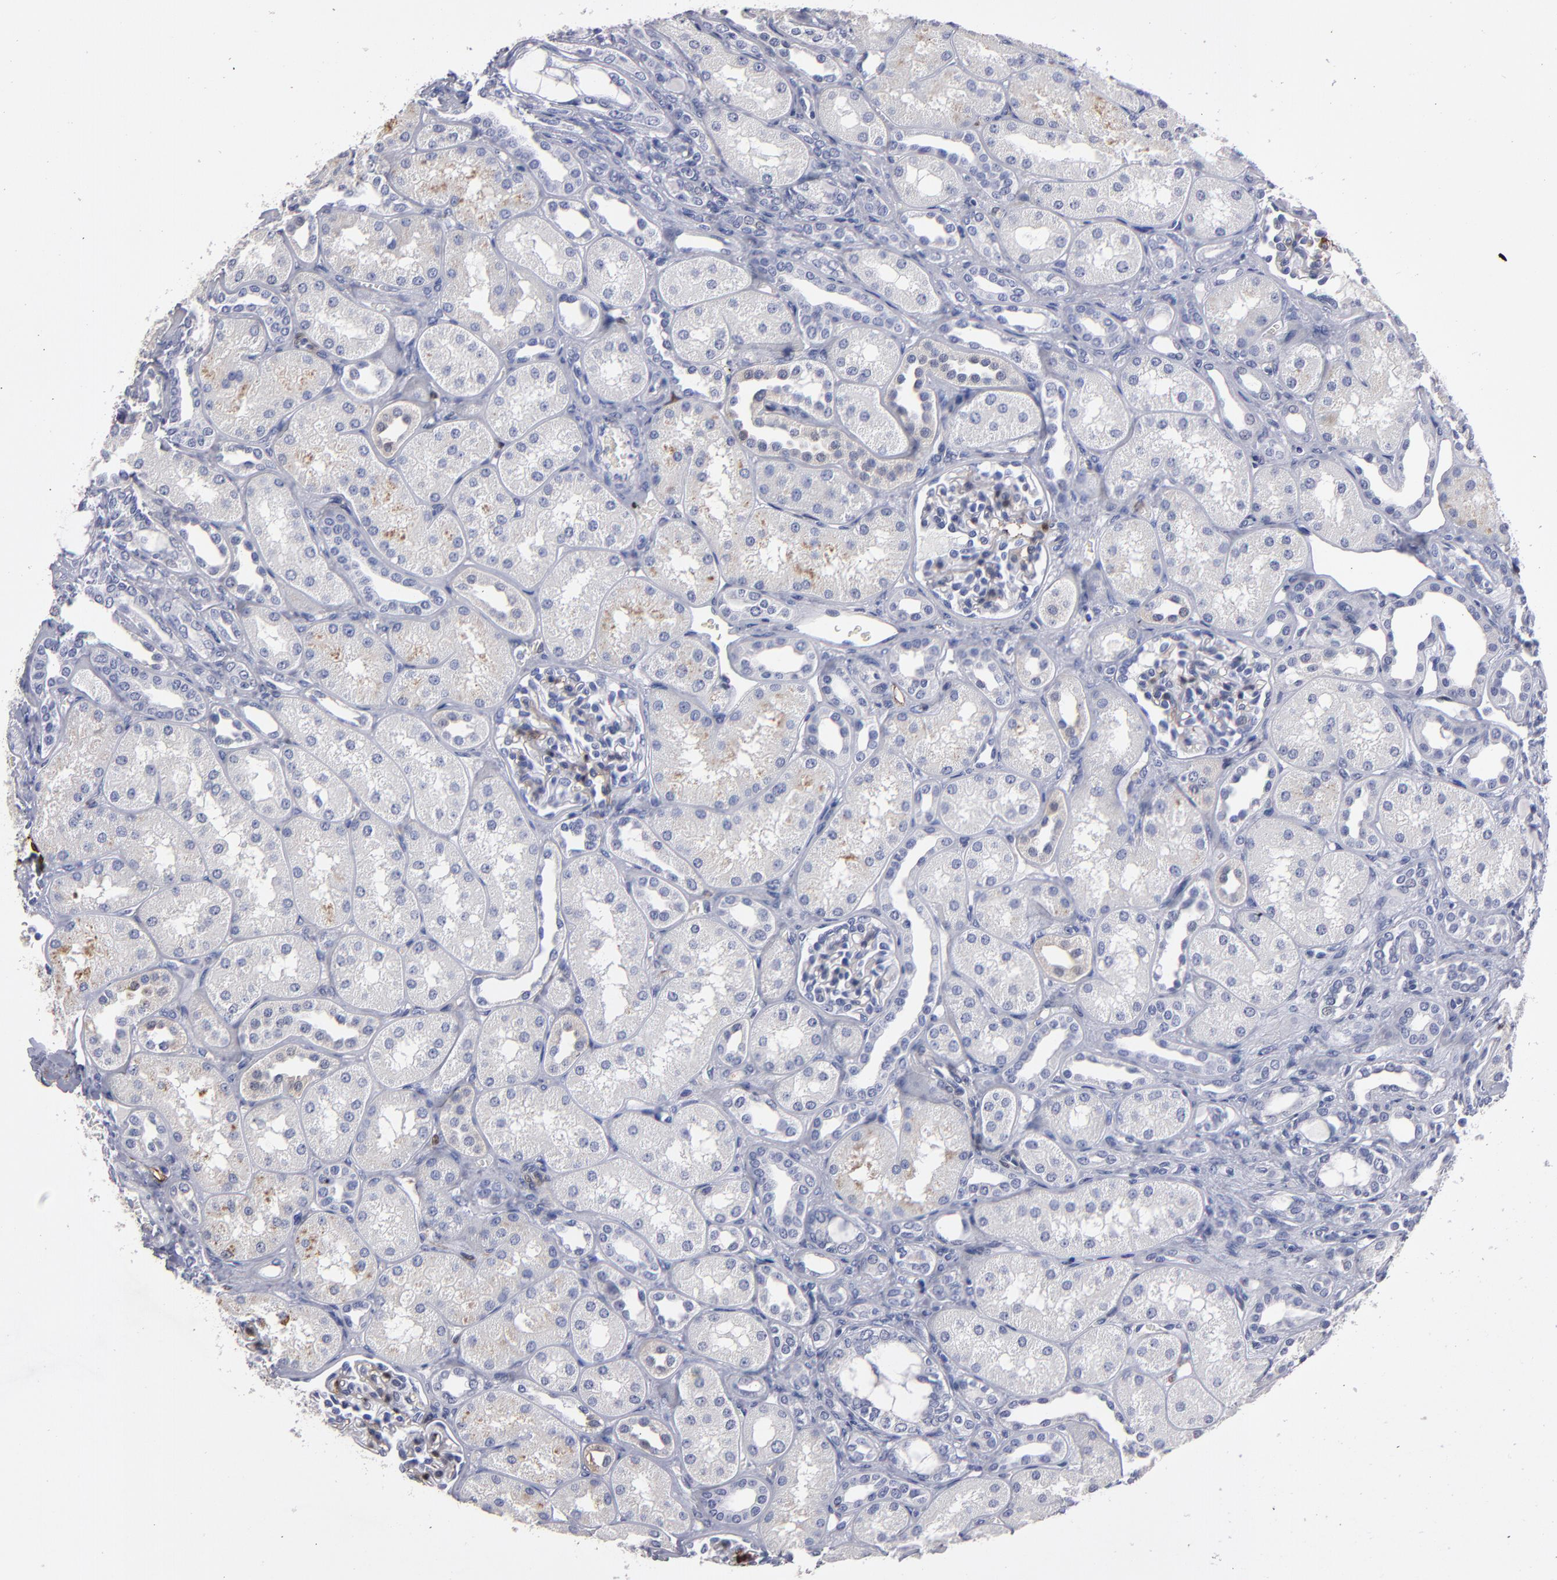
{"staining": {"intensity": "moderate", "quantity": "<25%", "location": "cytoplasmic/membranous"}, "tissue": "kidney", "cell_type": "Cells in glomeruli", "image_type": "normal", "snomed": [{"axis": "morphology", "description": "Normal tissue, NOS"}, {"axis": "topography", "description": "Kidney"}], "caption": "About <25% of cells in glomeruli in normal human kidney reveal moderate cytoplasmic/membranous protein positivity as visualized by brown immunohistochemical staining.", "gene": "FABP4", "patient": {"sex": "male", "age": 7}}